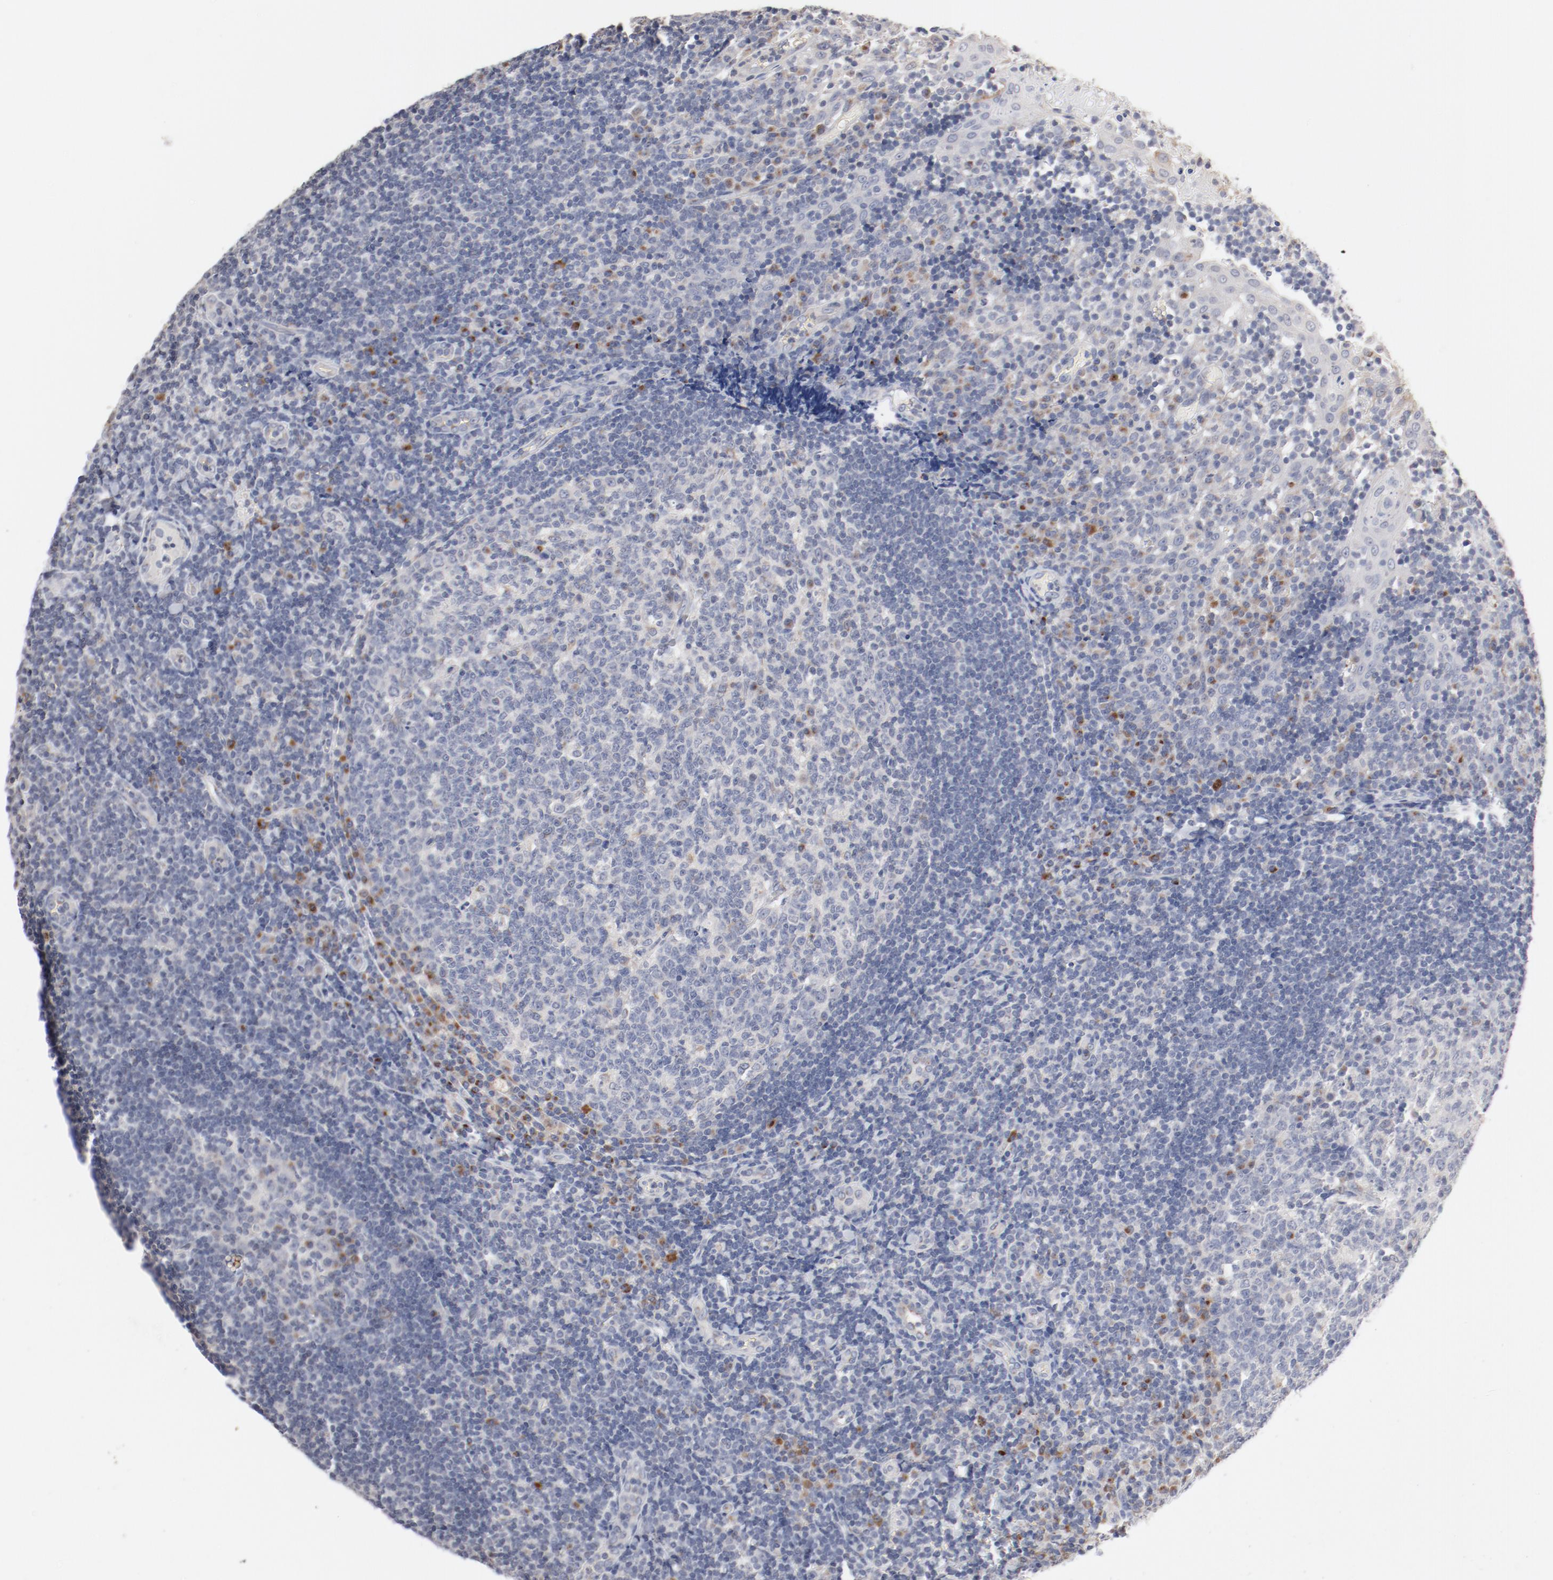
{"staining": {"intensity": "negative", "quantity": "none", "location": "none"}, "tissue": "tonsil", "cell_type": "Germinal center cells", "image_type": "normal", "snomed": [{"axis": "morphology", "description": "Normal tissue, NOS"}, {"axis": "topography", "description": "Tonsil"}], "caption": "IHC histopathology image of unremarkable tonsil stained for a protein (brown), which shows no positivity in germinal center cells.", "gene": "AK7", "patient": {"sex": "female", "age": 40}}